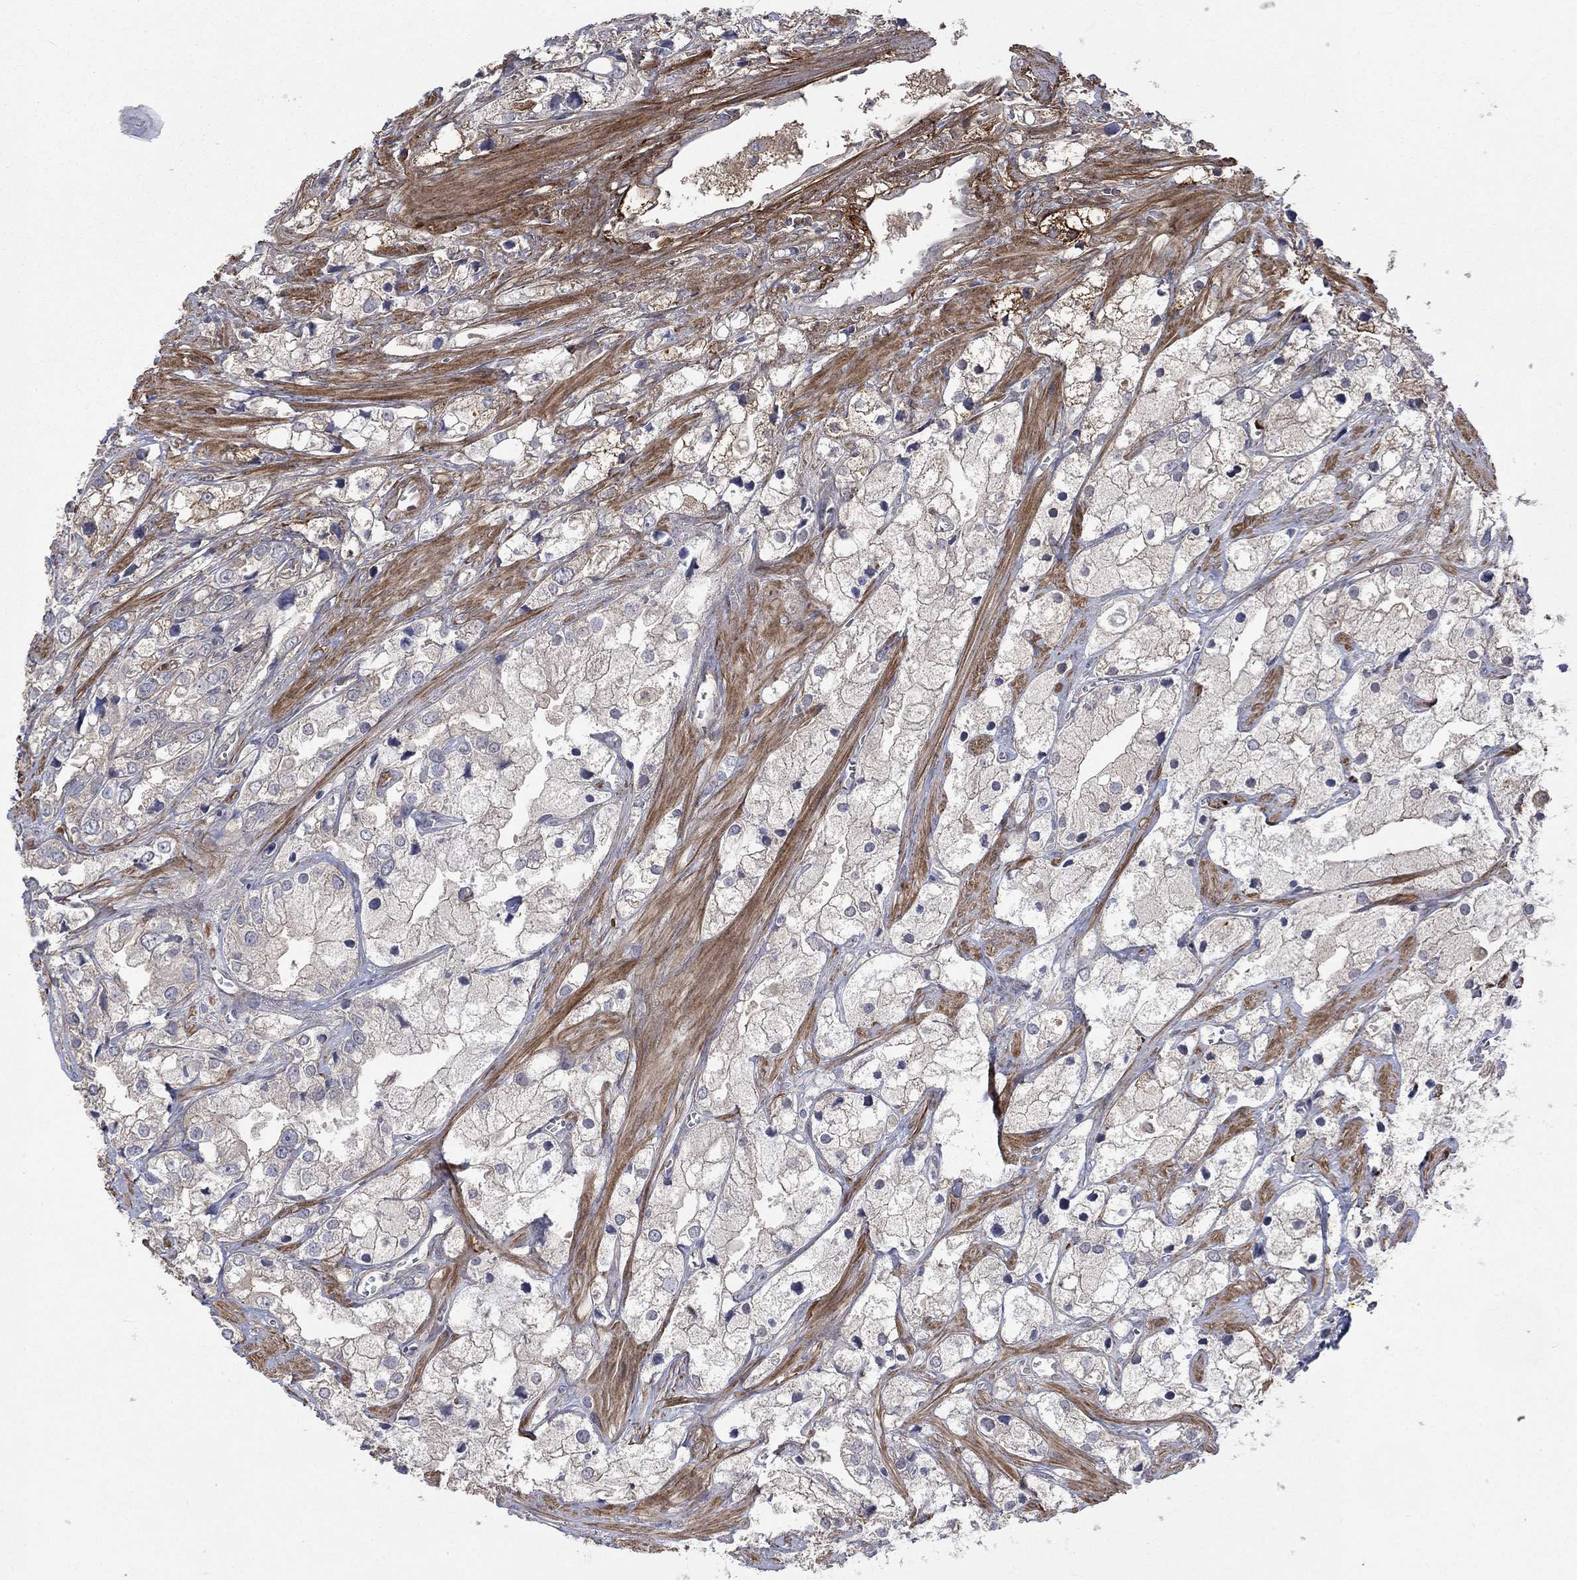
{"staining": {"intensity": "negative", "quantity": "none", "location": "none"}, "tissue": "prostate cancer", "cell_type": "Tumor cells", "image_type": "cancer", "snomed": [{"axis": "morphology", "description": "Adenocarcinoma, NOS"}, {"axis": "topography", "description": "Prostate and seminal vesicle, NOS"}, {"axis": "topography", "description": "Prostate"}], "caption": "The photomicrograph shows no significant expression in tumor cells of prostate adenocarcinoma.", "gene": "VCAN", "patient": {"sex": "male", "age": 79}}